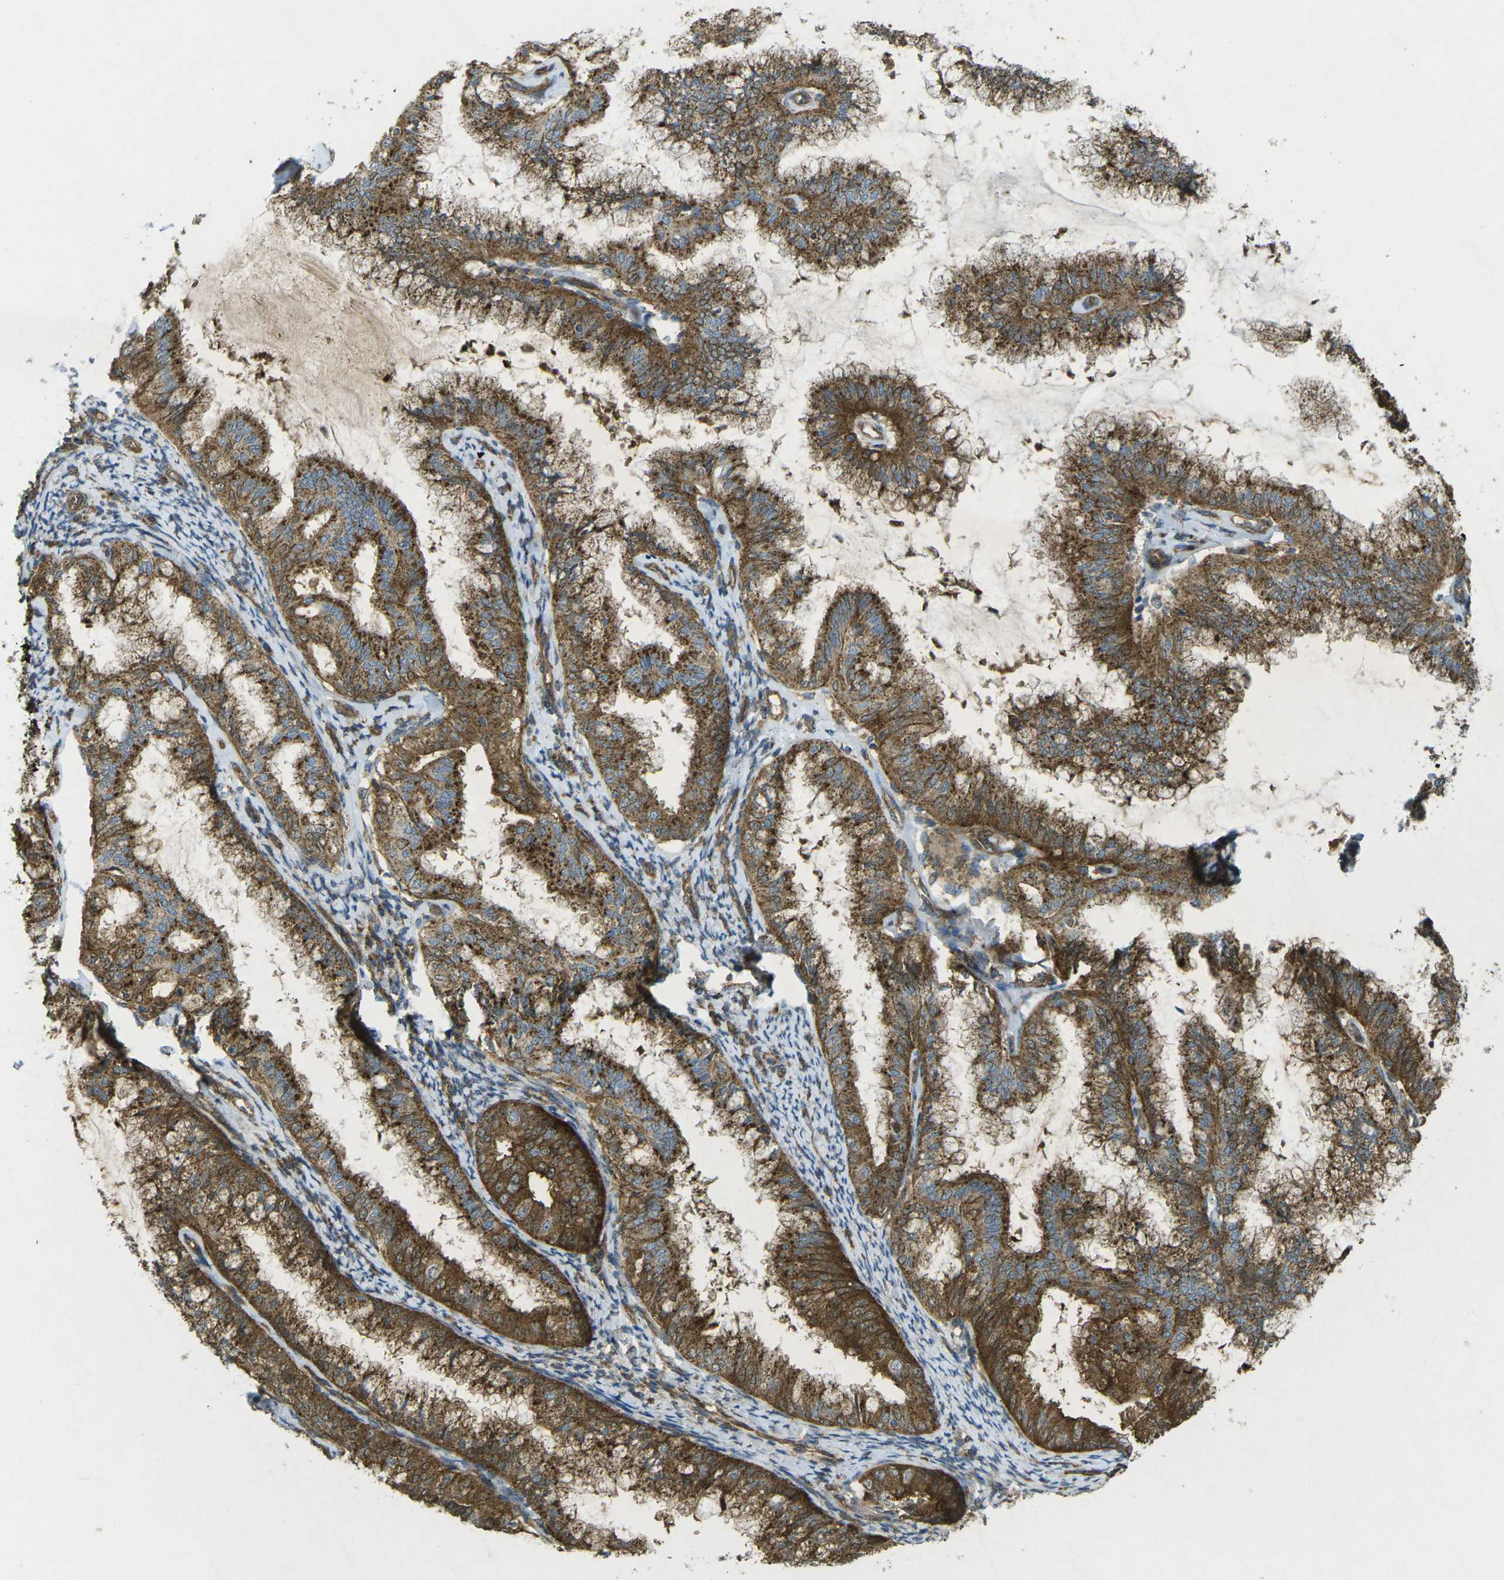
{"staining": {"intensity": "moderate", "quantity": ">75%", "location": "cytoplasmic/membranous"}, "tissue": "endometrial cancer", "cell_type": "Tumor cells", "image_type": "cancer", "snomed": [{"axis": "morphology", "description": "Adenocarcinoma, NOS"}, {"axis": "topography", "description": "Endometrium"}], "caption": "Adenocarcinoma (endometrial) stained with DAB immunohistochemistry shows medium levels of moderate cytoplasmic/membranous positivity in approximately >75% of tumor cells.", "gene": "CHMP3", "patient": {"sex": "female", "age": 63}}